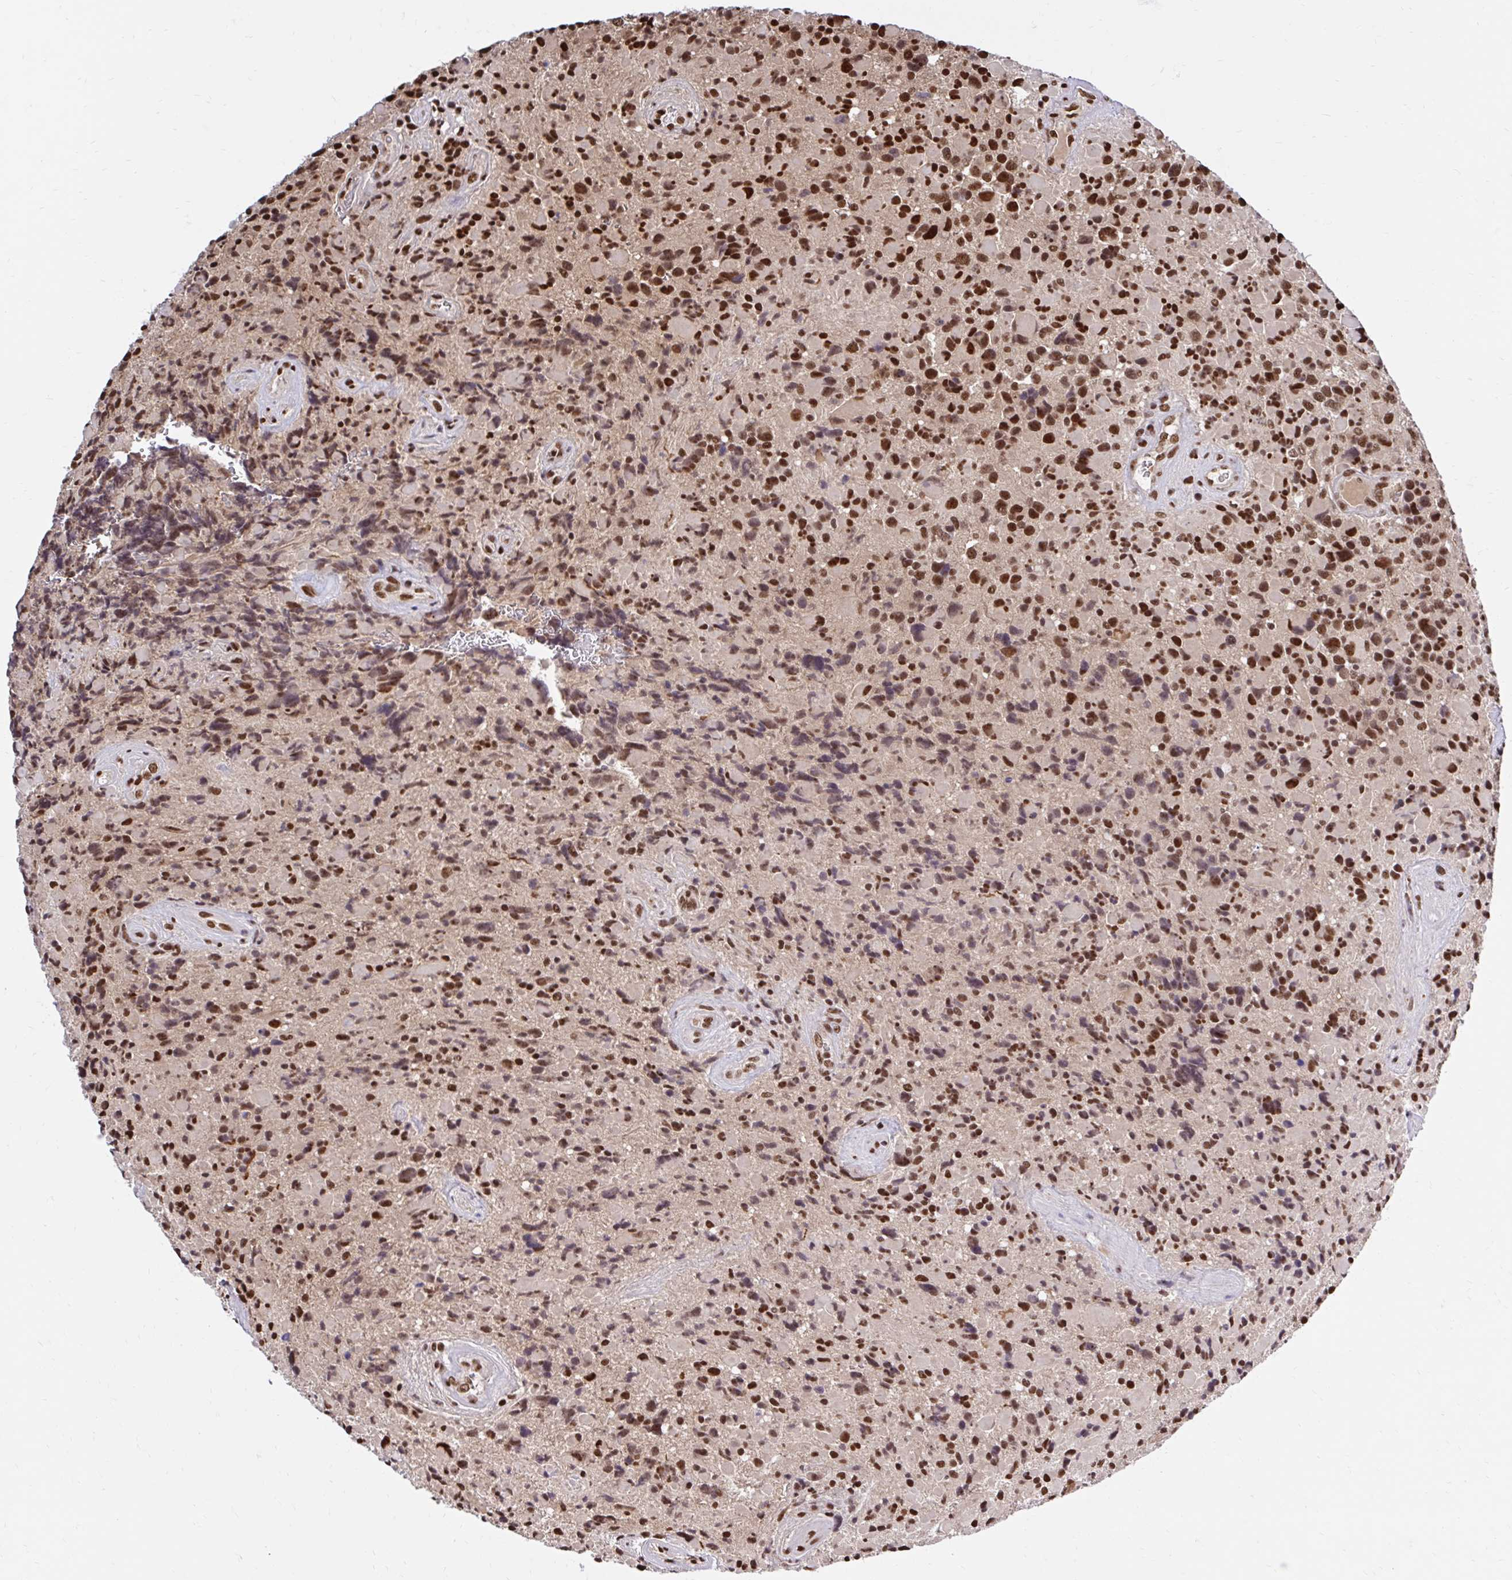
{"staining": {"intensity": "strong", "quantity": ">75%", "location": "nuclear"}, "tissue": "glioma", "cell_type": "Tumor cells", "image_type": "cancer", "snomed": [{"axis": "morphology", "description": "Glioma, malignant, High grade"}, {"axis": "topography", "description": "Brain"}], "caption": "Human malignant high-grade glioma stained for a protein (brown) shows strong nuclear positive positivity in about >75% of tumor cells.", "gene": "ABCA9", "patient": {"sex": "female", "age": 40}}